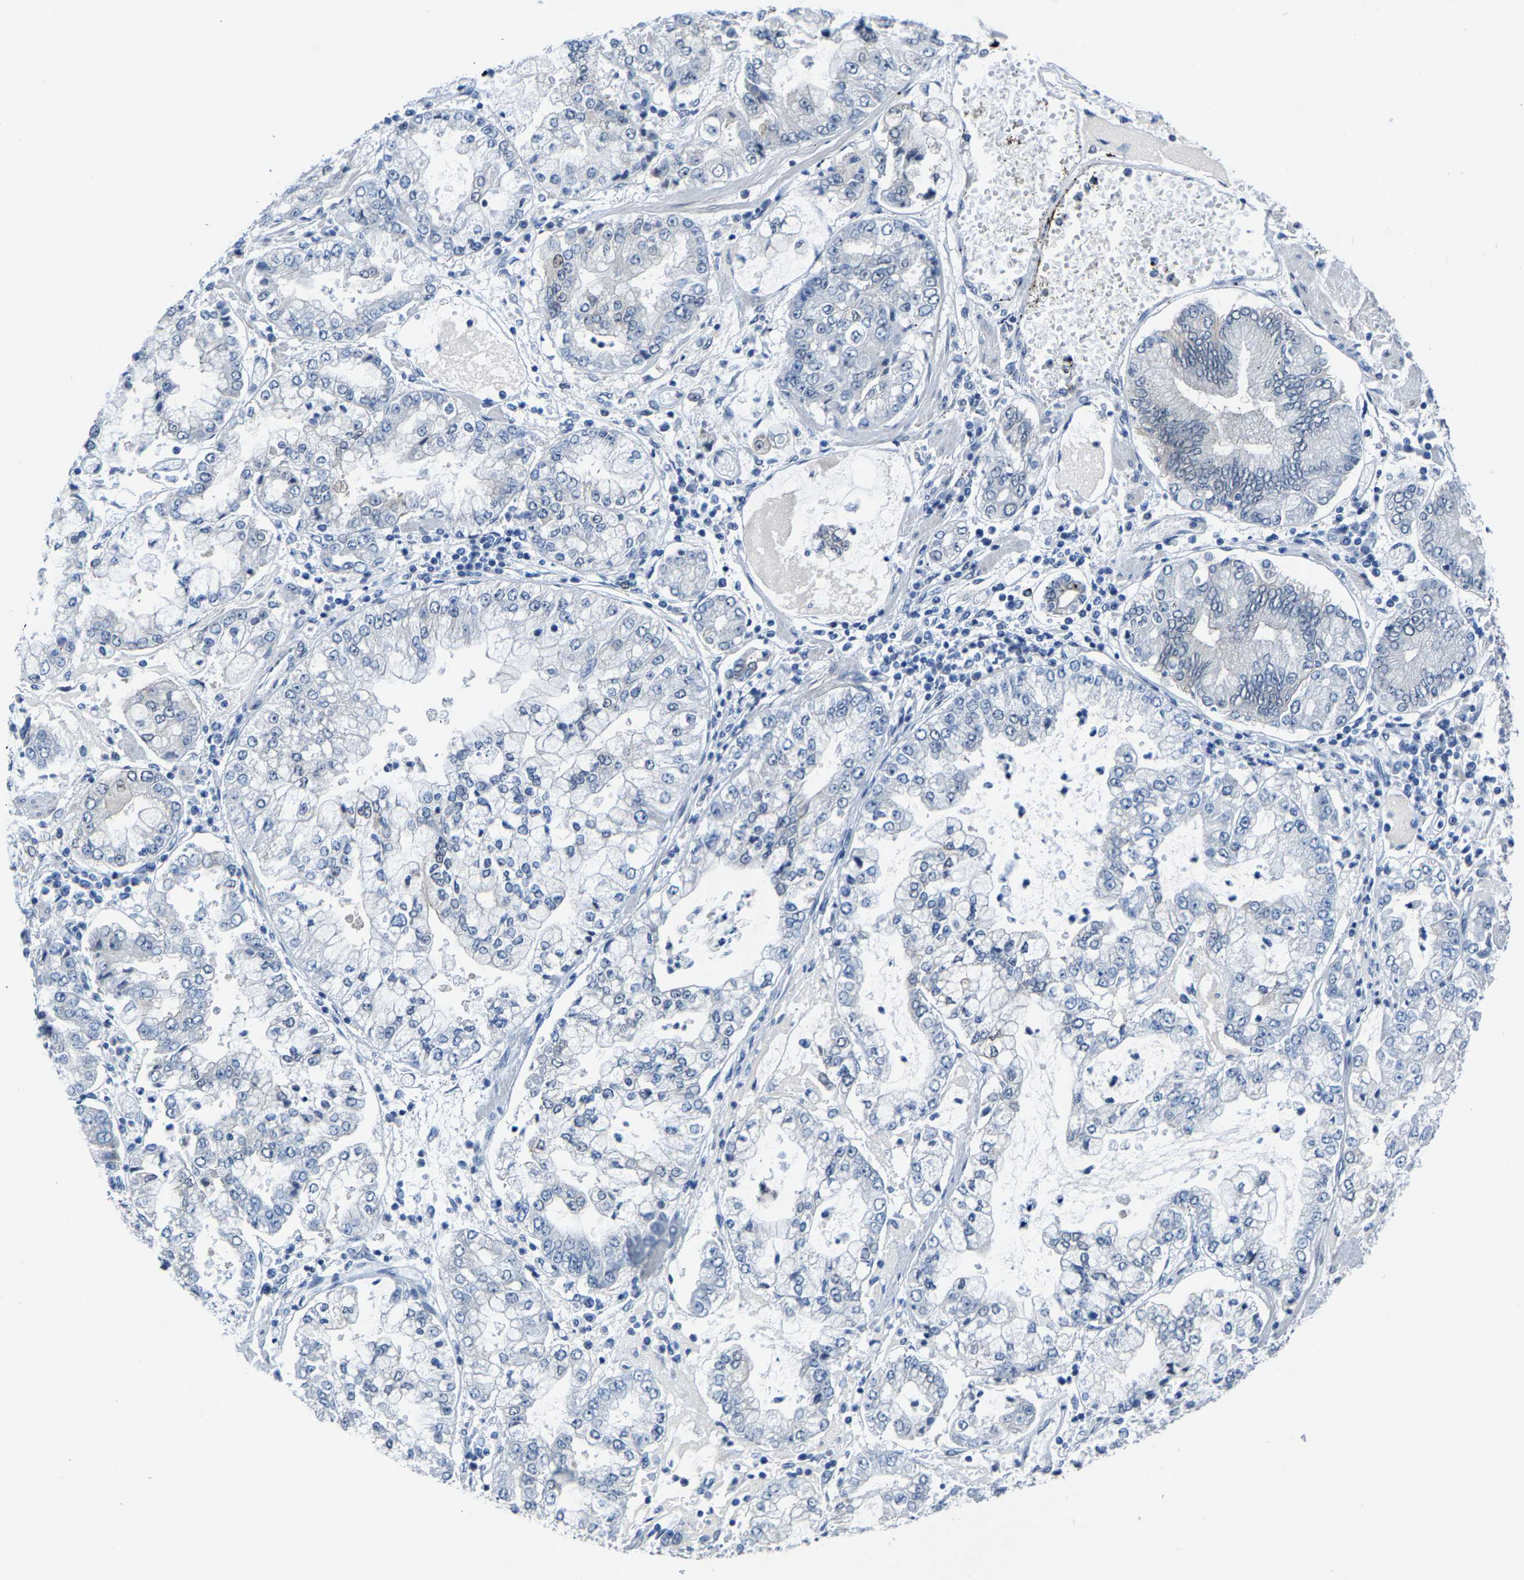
{"staining": {"intensity": "negative", "quantity": "none", "location": "none"}, "tissue": "stomach cancer", "cell_type": "Tumor cells", "image_type": "cancer", "snomed": [{"axis": "morphology", "description": "Adenocarcinoma, NOS"}, {"axis": "topography", "description": "Stomach"}], "caption": "High power microscopy photomicrograph of an immunohistochemistry micrograph of stomach cancer (adenocarcinoma), revealing no significant positivity in tumor cells.", "gene": "SSH3", "patient": {"sex": "male", "age": 76}}